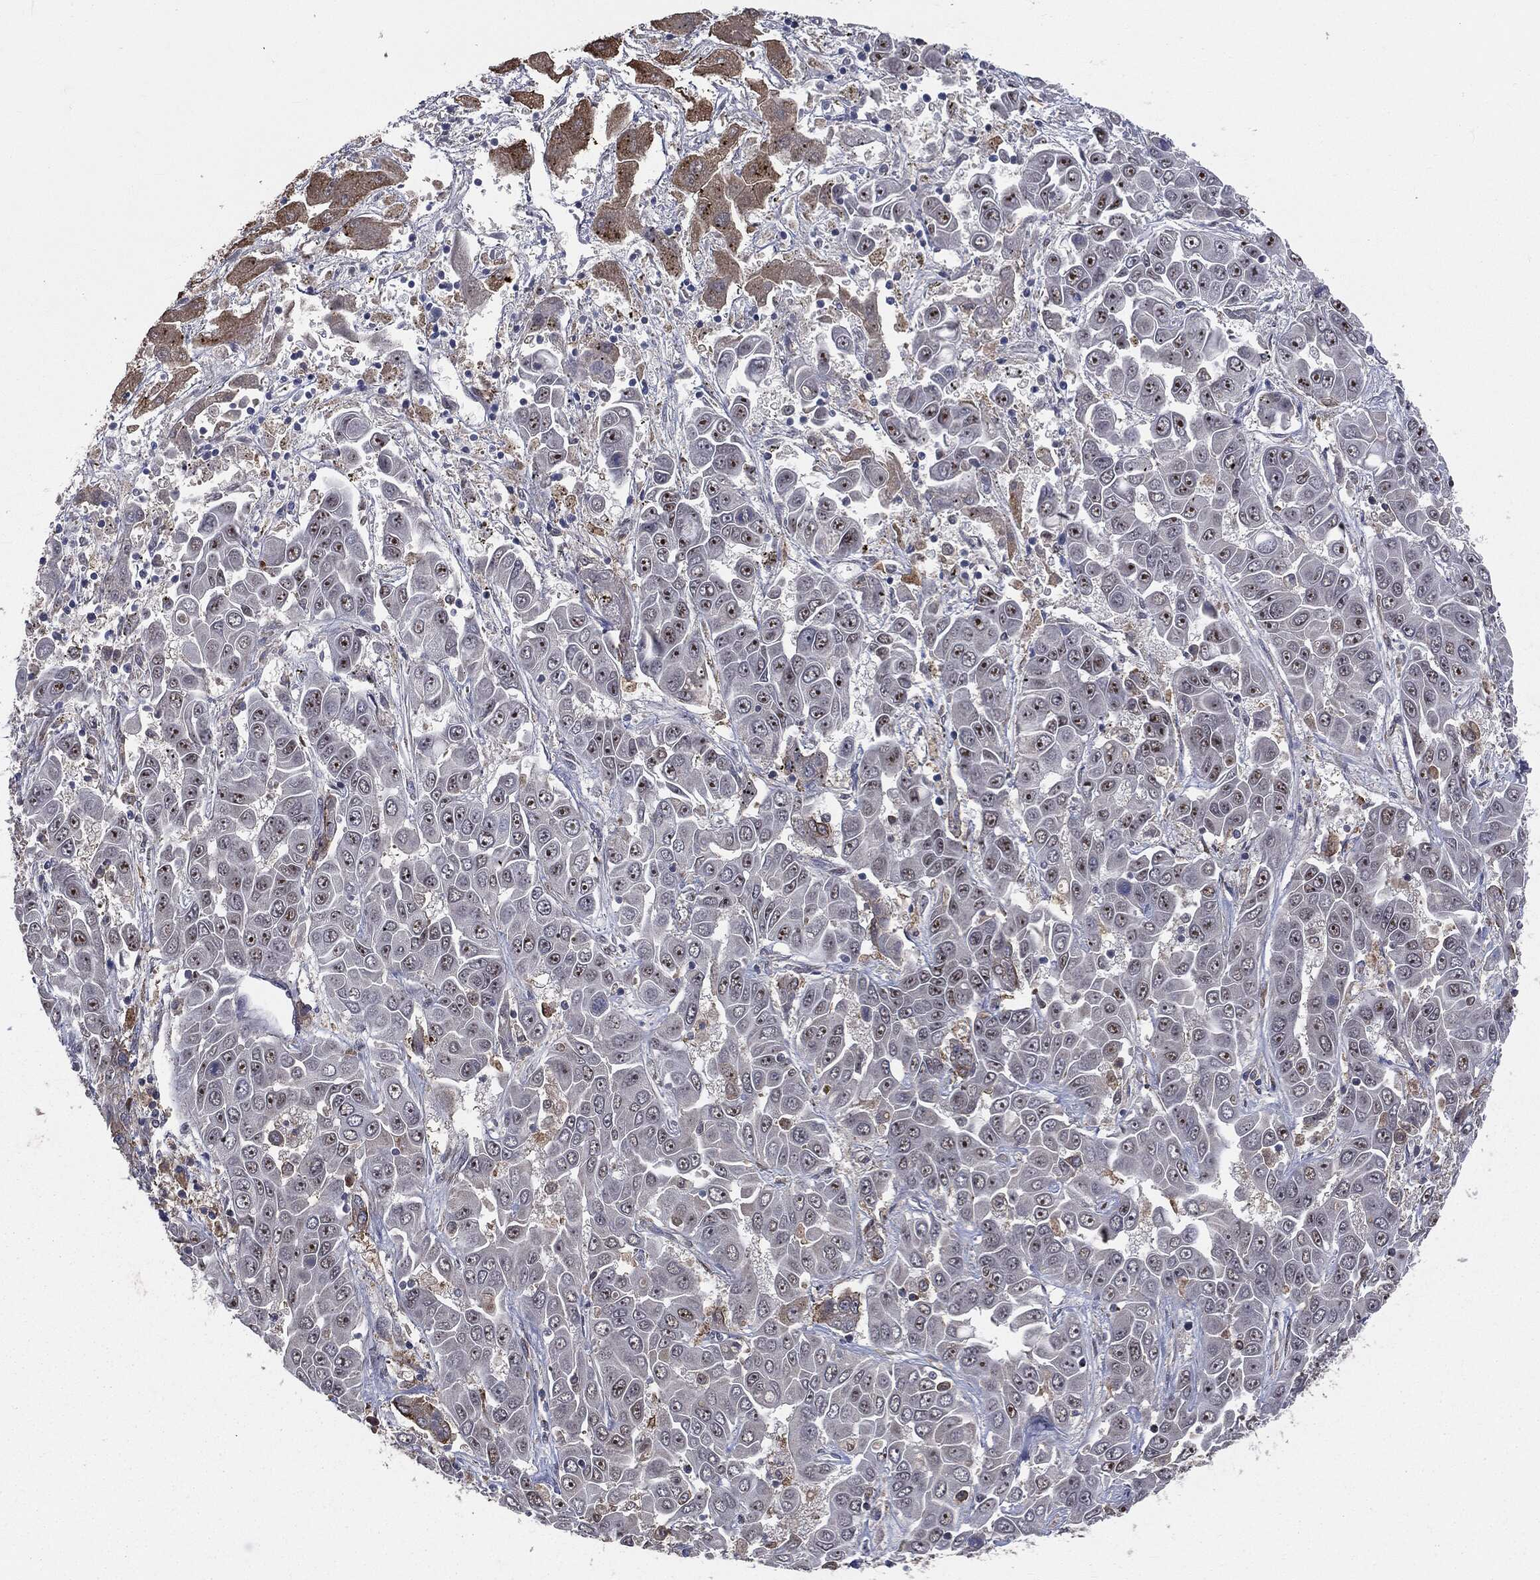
{"staining": {"intensity": "moderate", "quantity": ">75%", "location": "nuclear"}, "tissue": "liver cancer", "cell_type": "Tumor cells", "image_type": "cancer", "snomed": [{"axis": "morphology", "description": "Cholangiocarcinoma"}, {"axis": "topography", "description": "Liver"}], "caption": "A high-resolution histopathology image shows immunohistochemistry (IHC) staining of cholangiocarcinoma (liver), which displays moderate nuclear expression in approximately >75% of tumor cells.", "gene": "TRMT1L", "patient": {"sex": "female", "age": 52}}